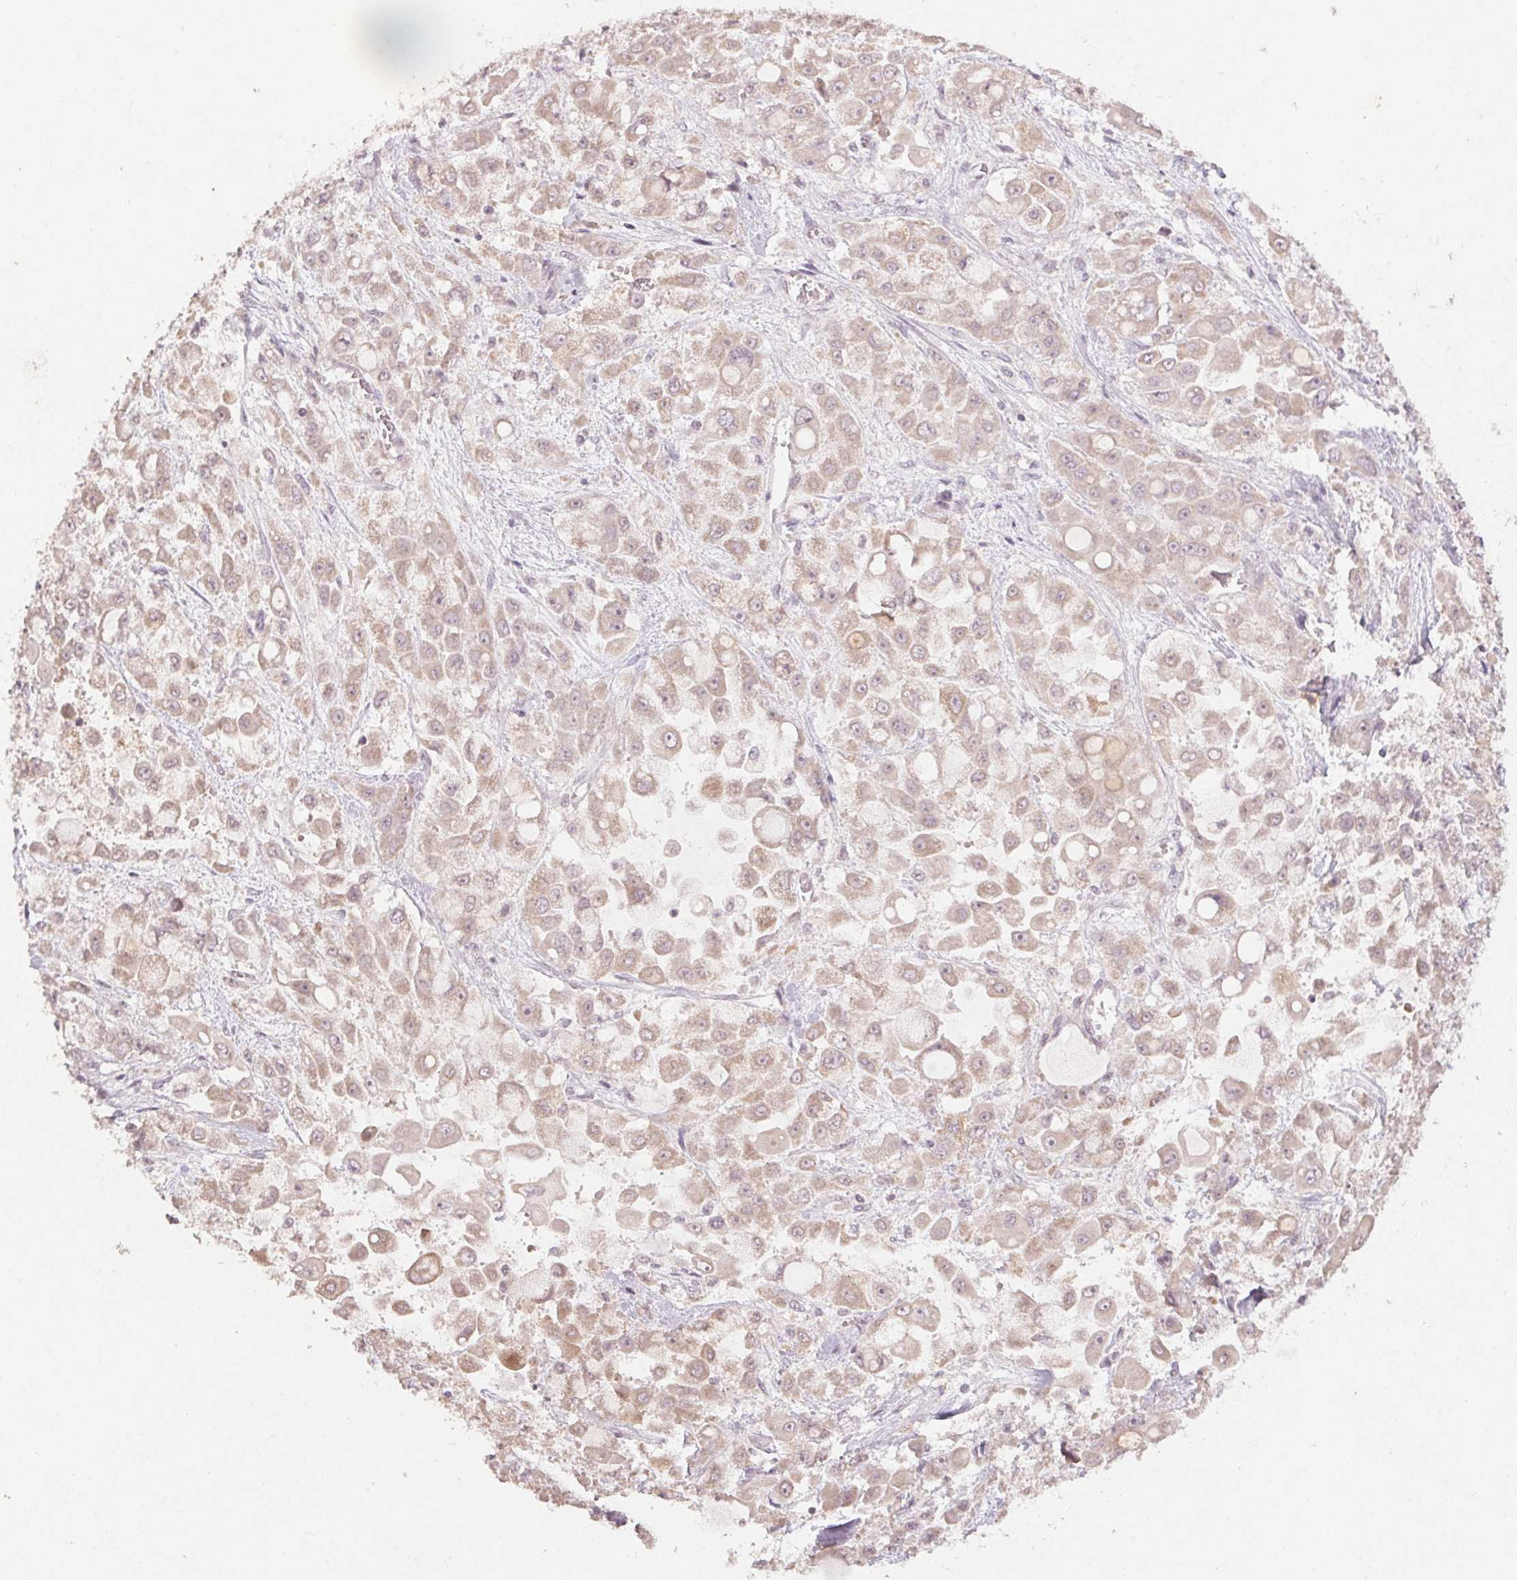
{"staining": {"intensity": "weak", "quantity": "25%-75%", "location": "cytoplasmic/membranous"}, "tissue": "stomach cancer", "cell_type": "Tumor cells", "image_type": "cancer", "snomed": [{"axis": "morphology", "description": "Adenocarcinoma, NOS"}, {"axis": "topography", "description": "Stomach"}], "caption": "Immunohistochemical staining of adenocarcinoma (stomach) displays low levels of weak cytoplasmic/membranous expression in approximately 25%-75% of tumor cells.", "gene": "KLRC3", "patient": {"sex": "female", "age": 76}}